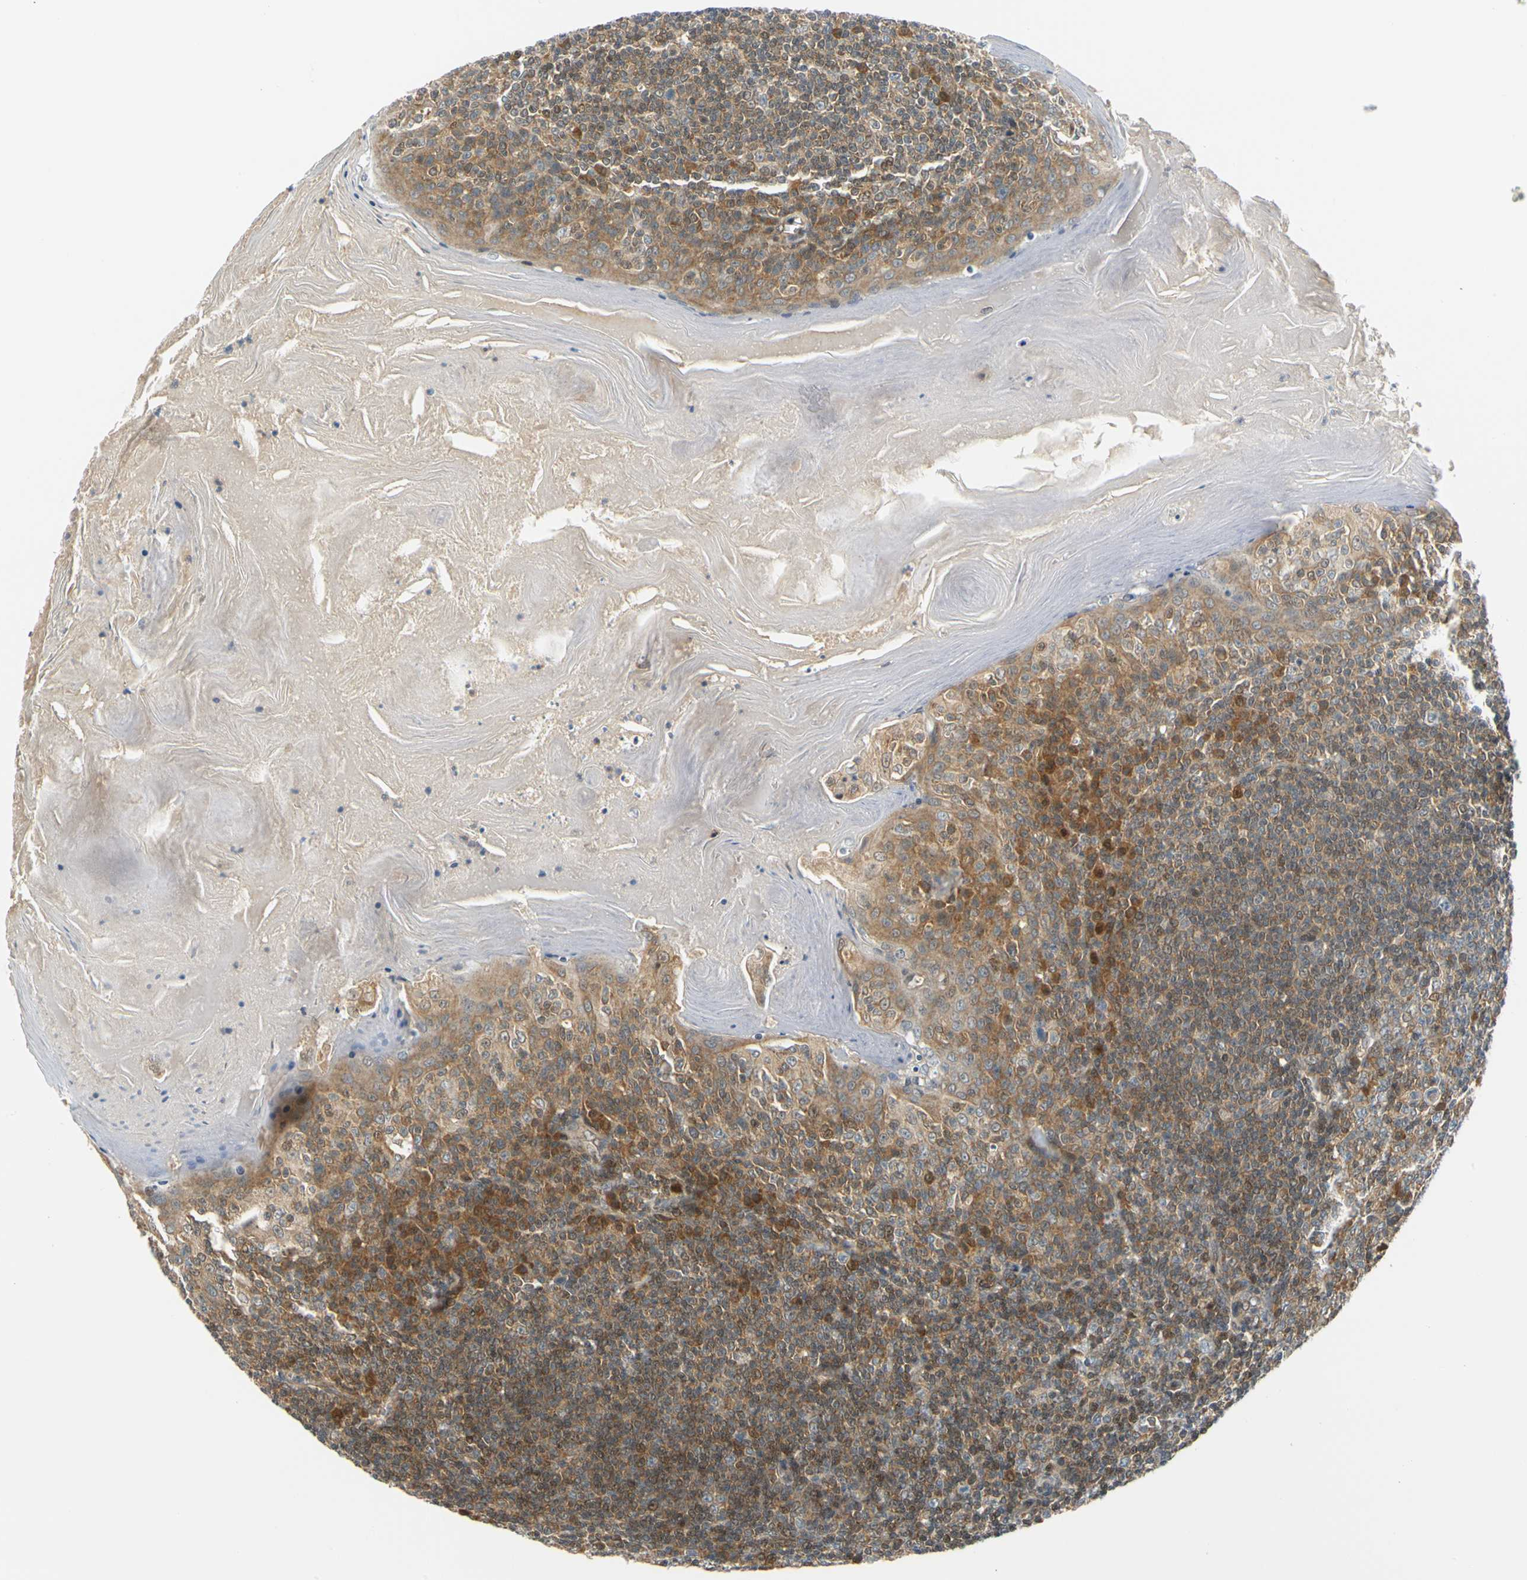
{"staining": {"intensity": "moderate", "quantity": ">75%", "location": "cytoplasmic/membranous"}, "tissue": "tonsil", "cell_type": "Germinal center cells", "image_type": "normal", "snomed": [{"axis": "morphology", "description": "Normal tissue, NOS"}, {"axis": "topography", "description": "Tonsil"}], "caption": "Protein staining by immunohistochemistry displays moderate cytoplasmic/membranous positivity in about >75% of germinal center cells in unremarkable tonsil. The staining is performed using DAB brown chromogen to label protein expression. The nuclei are counter-stained blue using hematoxylin.", "gene": "MAPK9", "patient": {"sex": "male", "age": 31}}